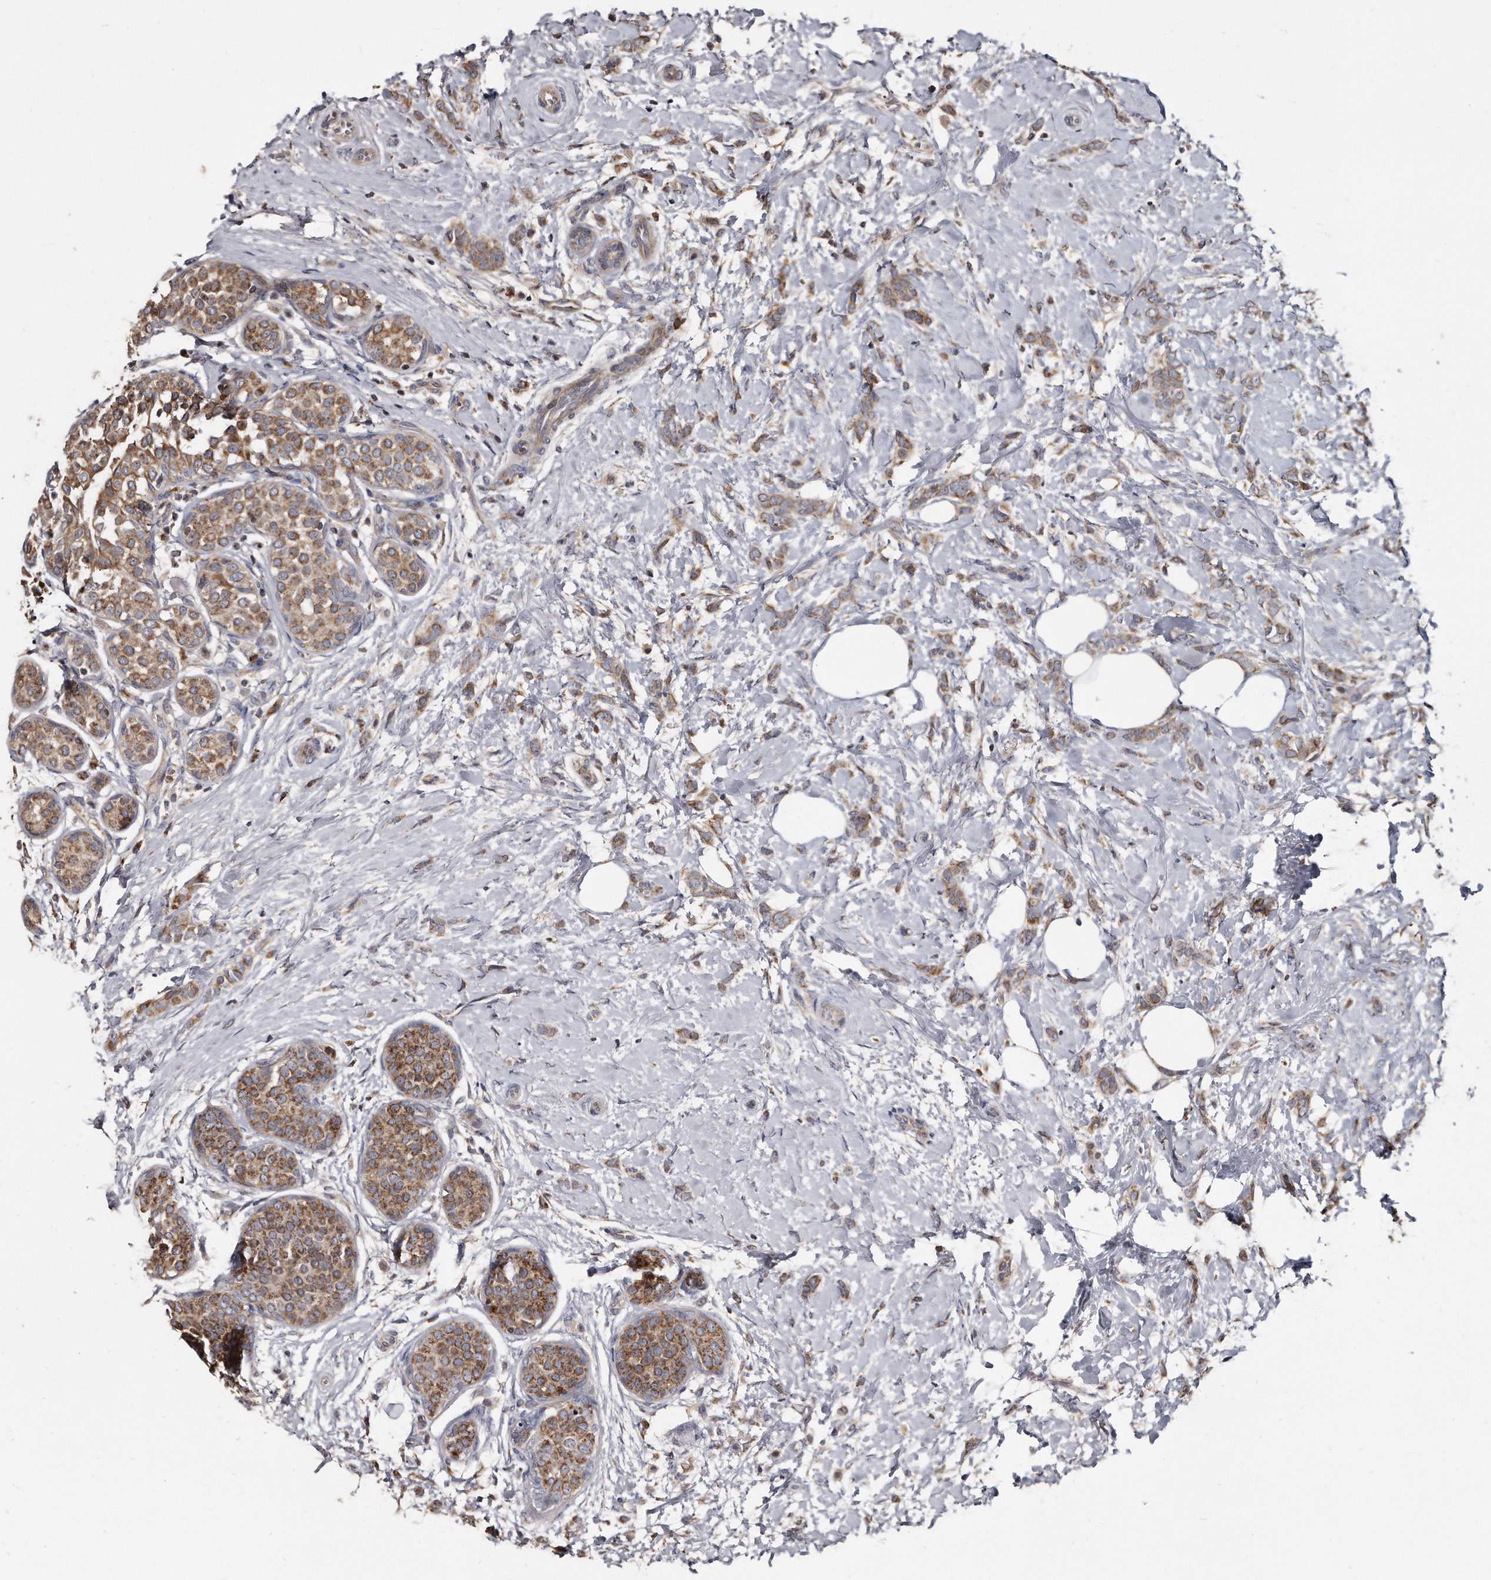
{"staining": {"intensity": "moderate", "quantity": ">75%", "location": "cytoplasmic/membranous"}, "tissue": "breast cancer", "cell_type": "Tumor cells", "image_type": "cancer", "snomed": [{"axis": "morphology", "description": "Lobular carcinoma, in situ"}, {"axis": "morphology", "description": "Lobular carcinoma"}, {"axis": "topography", "description": "Breast"}], "caption": "Breast lobular carcinoma in situ stained with immunohistochemistry (IHC) displays moderate cytoplasmic/membranous expression in about >75% of tumor cells. (DAB = brown stain, brightfield microscopy at high magnification).", "gene": "FAM136A", "patient": {"sex": "female", "age": 41}}